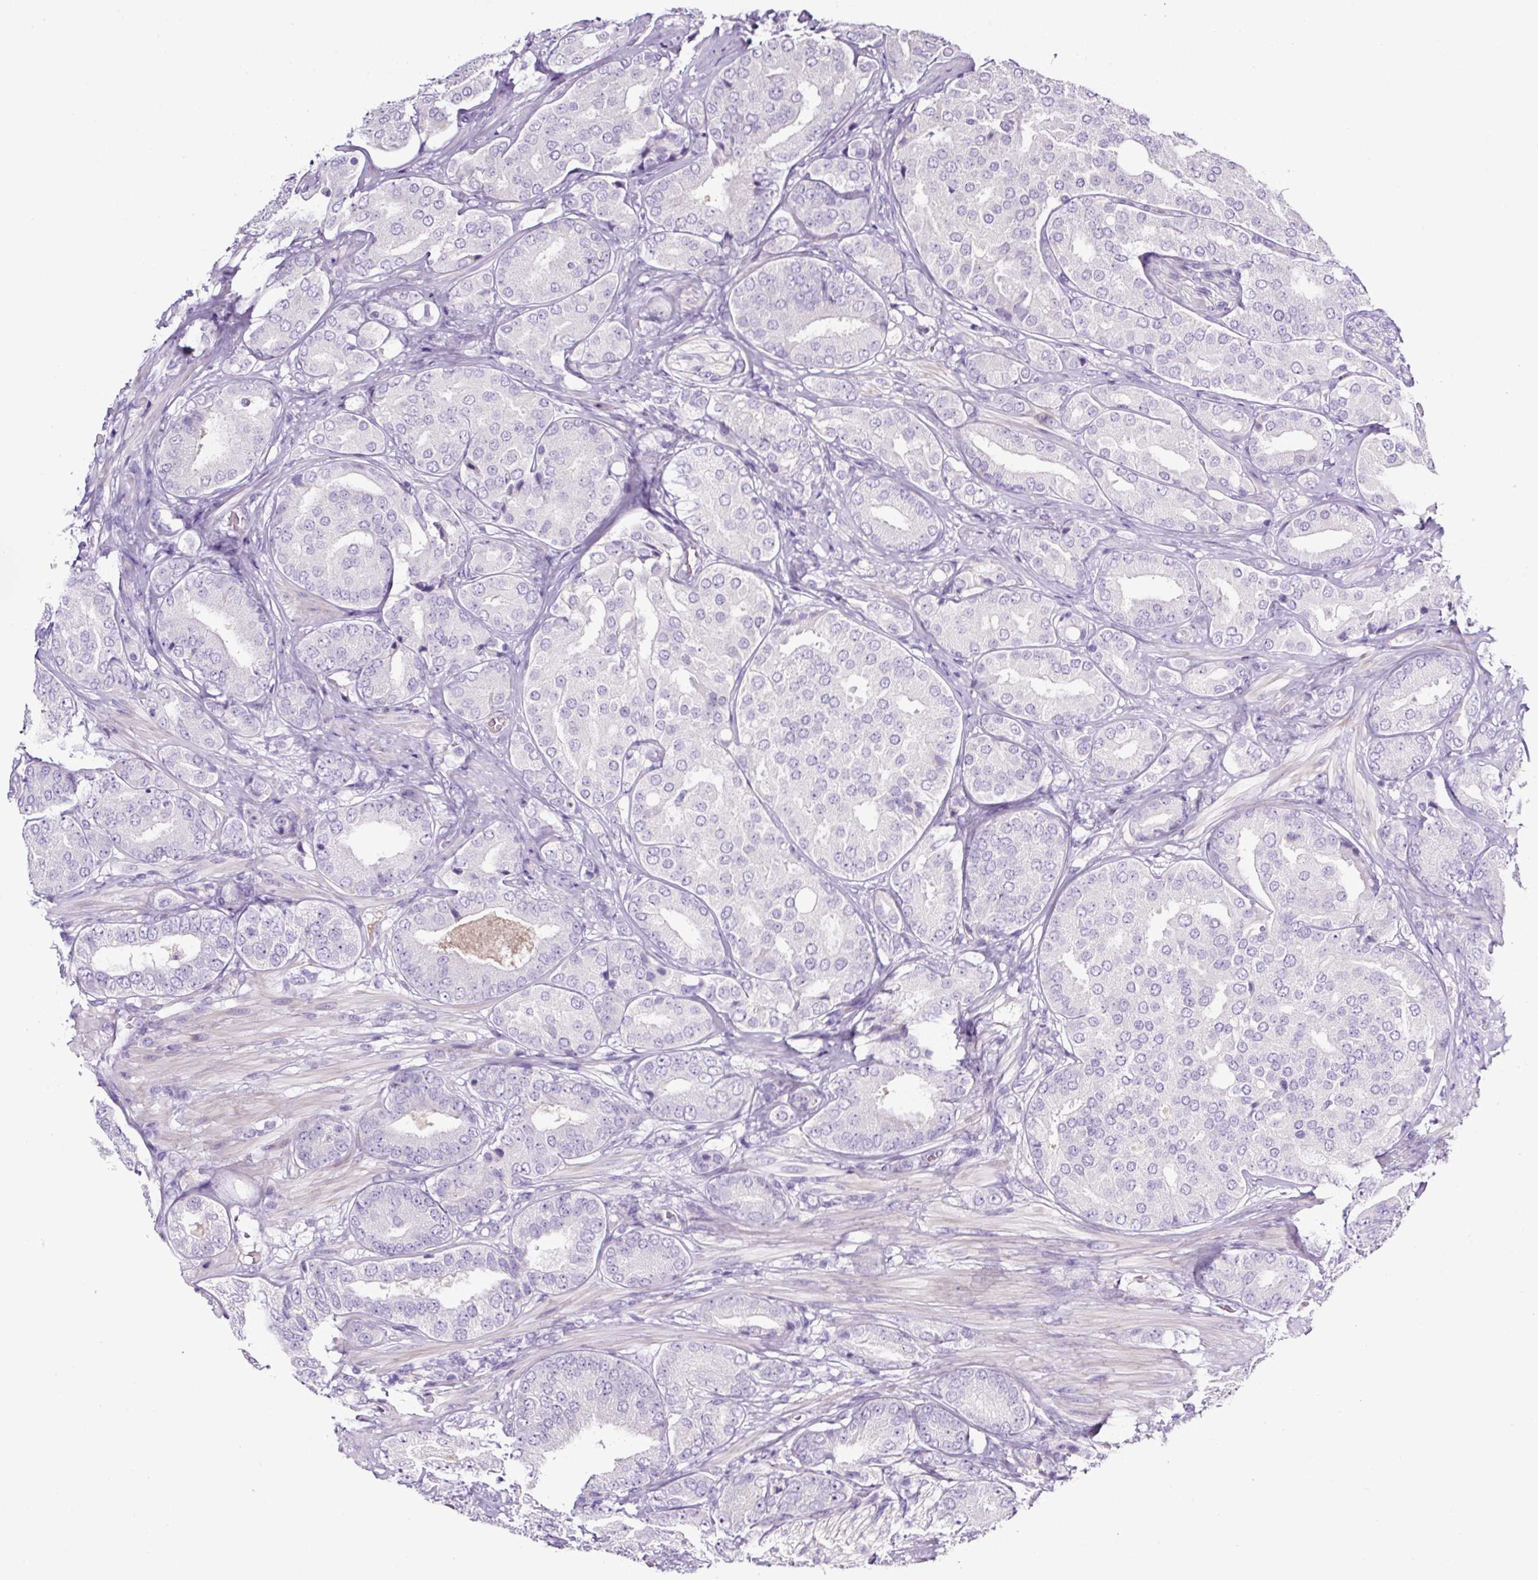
{"staining": {"intensity": "negative", "quantity": "none", "location": "none"}, "tissue": "prostate cancer", "cell_type": "Tumor cells", "image_type": "cancer", "snomed": [{"axis": "morphology", "description": "Adenocarcinoma, High grade"}, {"axis": "topography", "description": "Prostate"}], "caption": "The micrograph demonstrates no significant positivity in tumor cells of prostate cancer. Nuclei are stained in blue.", "gene": "OR14A2", "patient": {"sex": "male", "age": 63}}